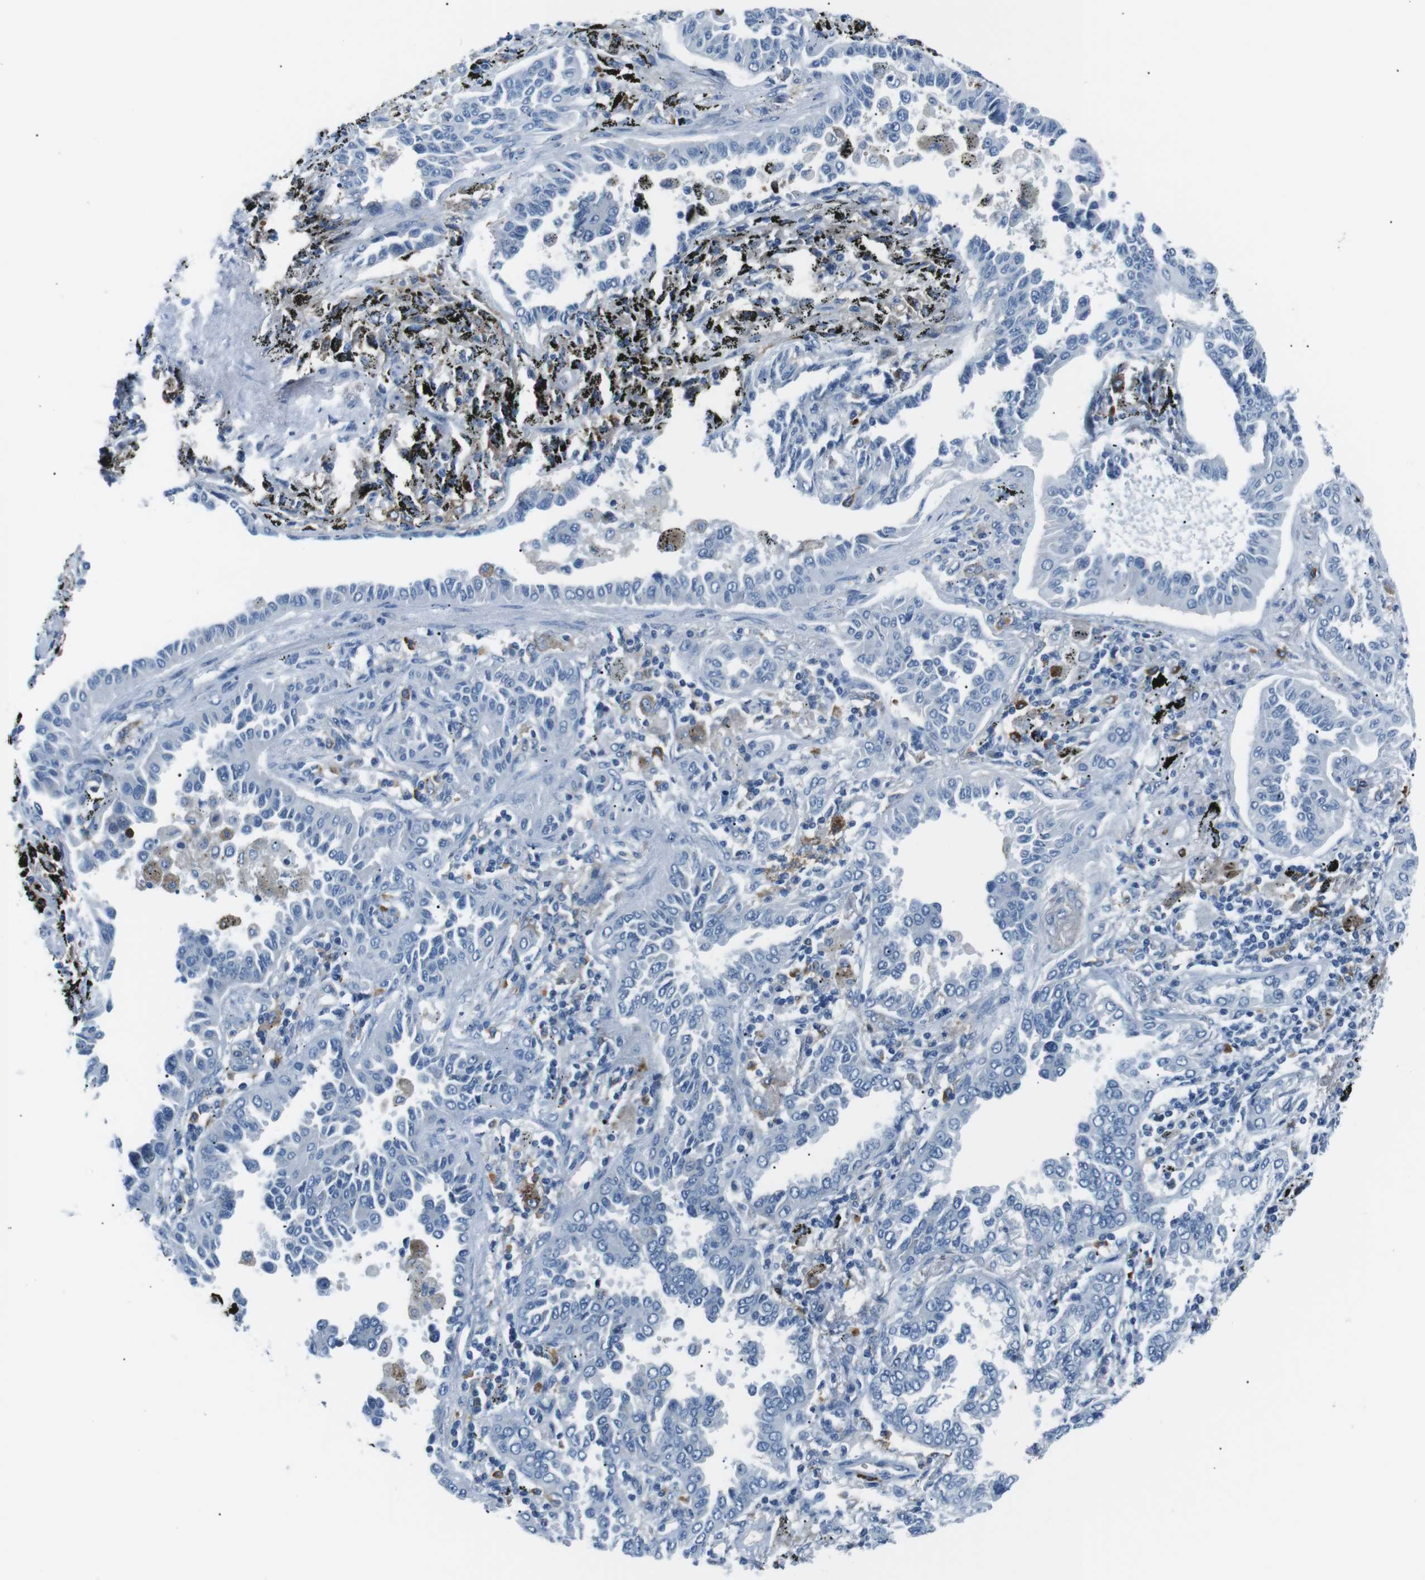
{"staining": {"intensity": "negative", "quantity": "none", "location": "none"}, "tissue": "lung cancer", "cell_type": "Tumor cells", "image_type": "cancer", "snomed": [{"axis": "morphology", "description": "Normal tissue, NOS"}, {"axis": "morphology", "description": "Adenocarcinoma, NOS"}, {"axis": "topography", "description": "Lung"}], "caption": "Histopathology image shows no significant protein expression in tumor cells of lung cancer (adenocarcinoma).", "gene": "CSF2RA", "patient": {"sex": "male", "age": 59}}